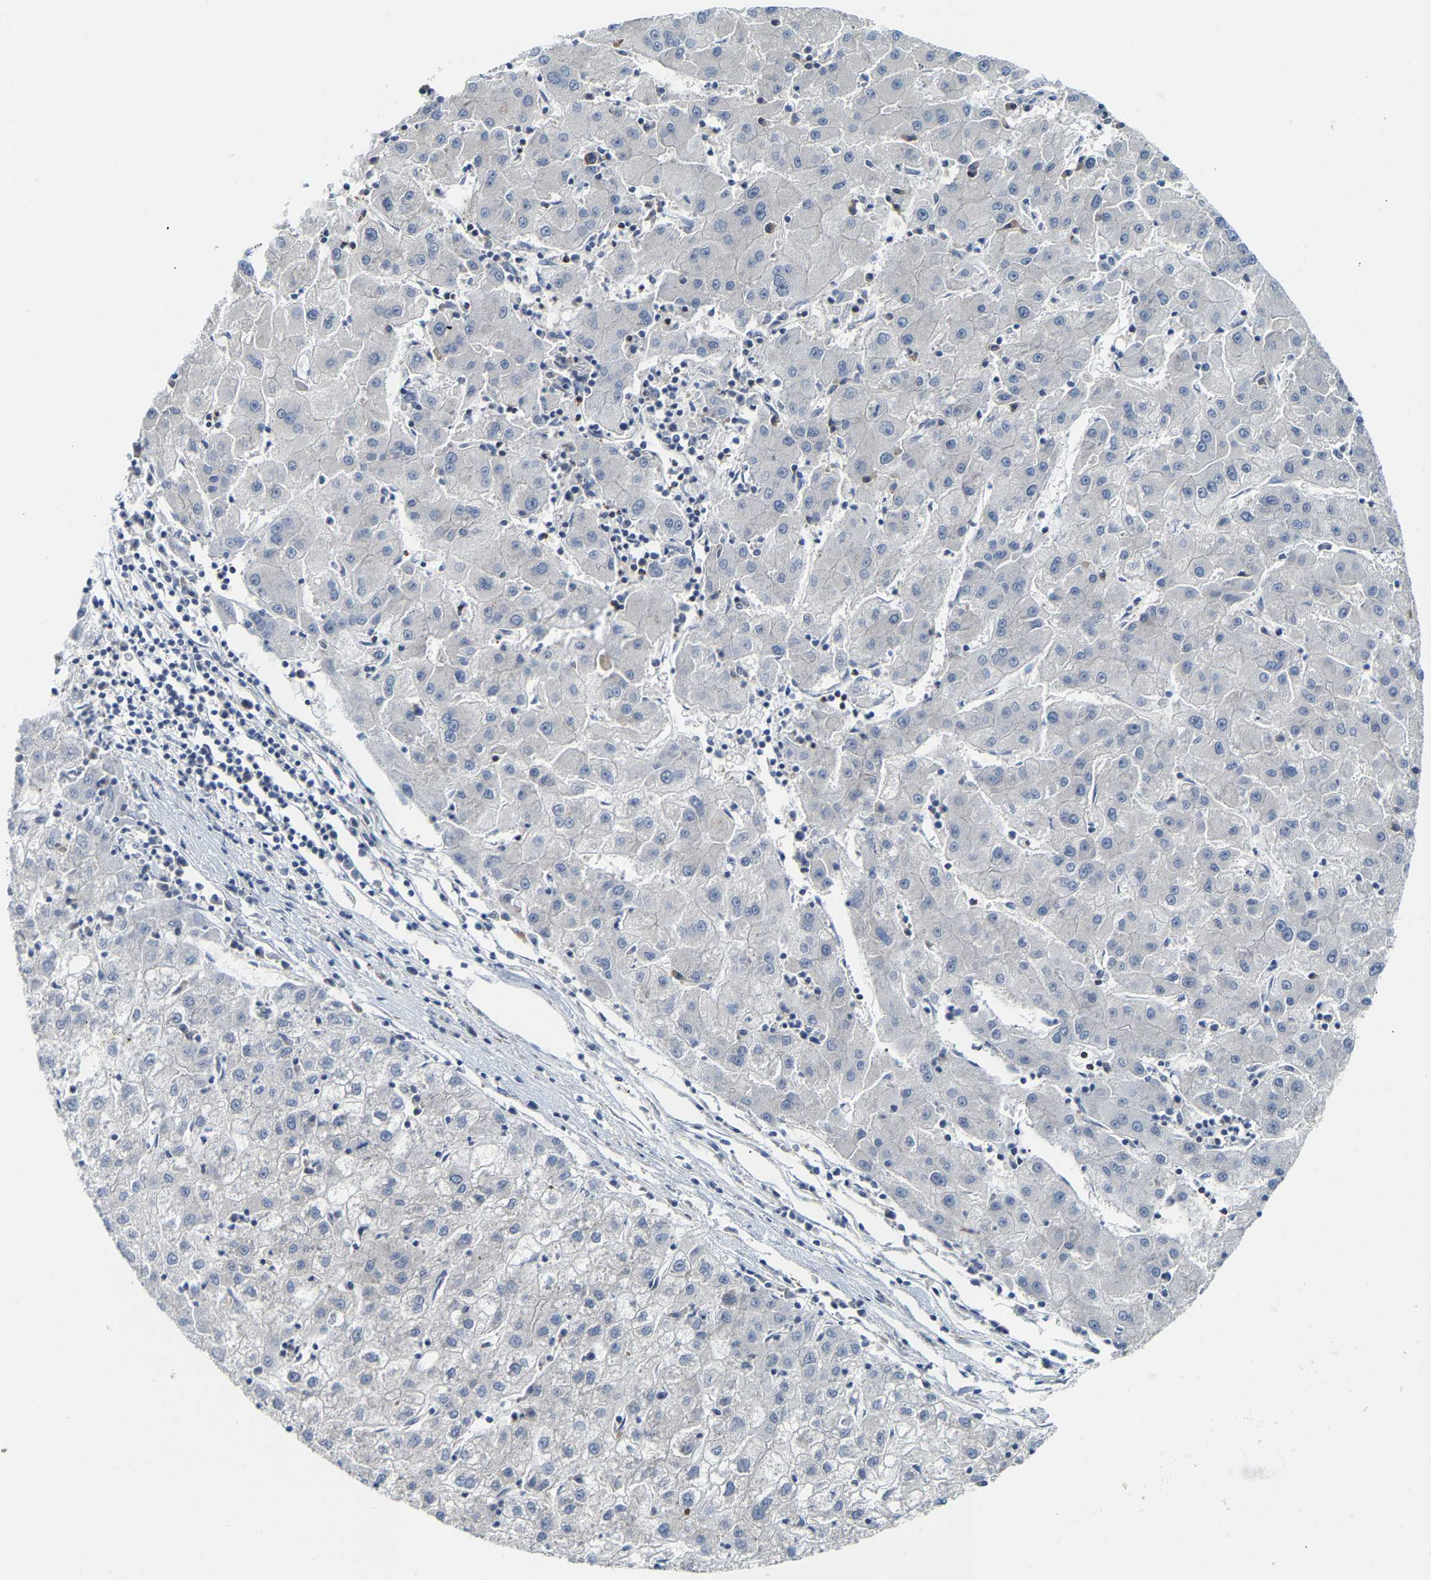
{"staining": {"intensity": "negative", "quantity": "none", "location": "none"}, "tissue": "liver cancer", "cell_type": "Tumor cells", "image_type": "cancer", "snomed": [{"axis": "morphology", "description": "Carcinoma, Hepatocellular, NOS"}, {"axis": "topography", "description": "Liver"}], "caption": "Immunohistochemistry (IHC) micrograph of neoplastic tissue: liver cancer stained with DAB demonstrates no significant protein staining in tumor cells.", "gene": "PCNT", "patient": {"sex": "male", "age": 72}}